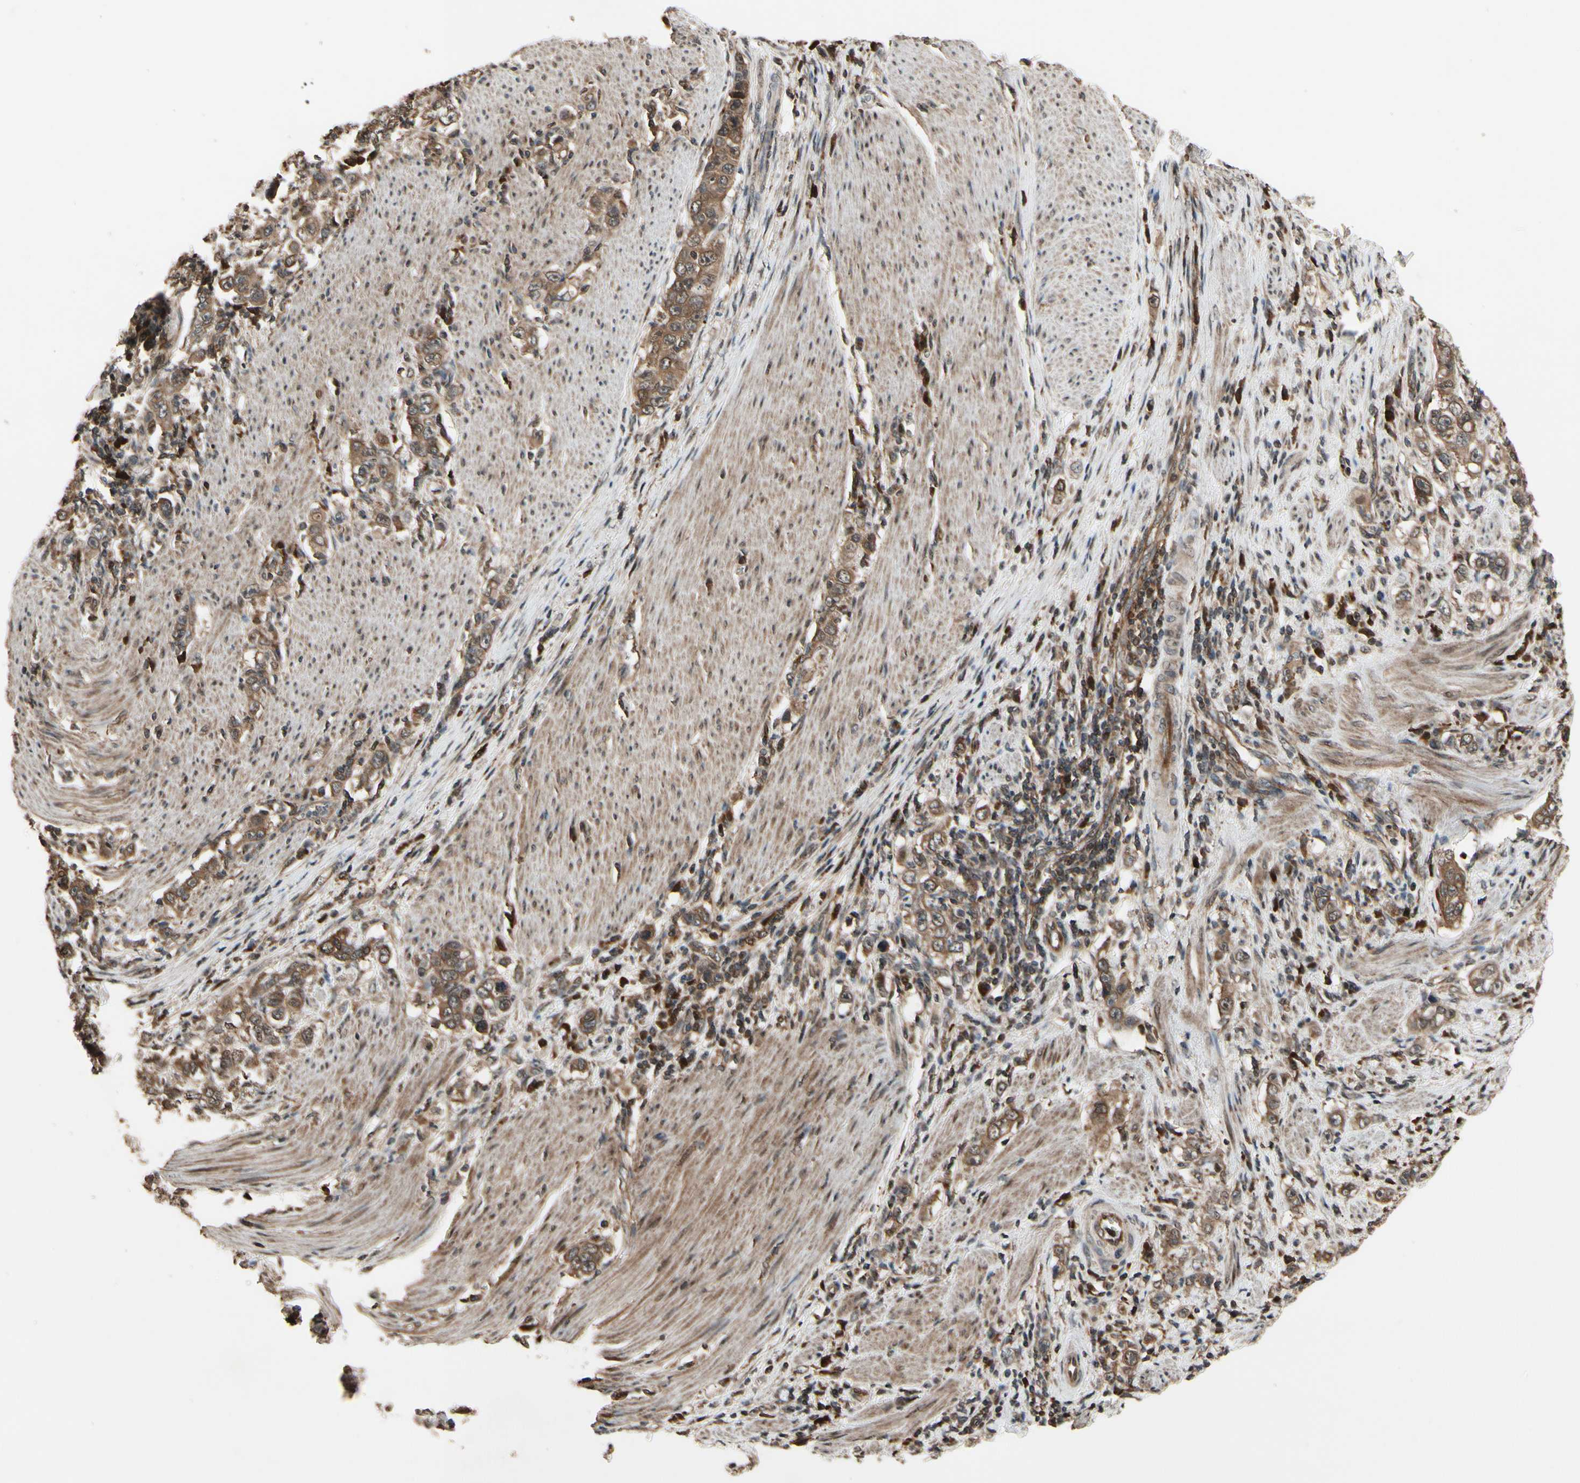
{"staining": {"intensity": "weak", "quantity": "25%-75%", "location": "cytoplasmic/membranous"}, "tissue": "stomach cancer", "cell_type": "Tumor cells", "image_type": "cancer", "snomed": [{"axis": "morphology", "description": "Adenocarcinoma, NOS"}, {"axis": "topography", "description": "Stomach, lower"}], "caption": "A brown stain labels weak cytoplasmic/membranous expression of a protein in adenocarcinoma (stomach) tumor cells. (brown staining indicates protein expression, while blue staining denotes nuclei).", "gene": "CSF1R", "patient": {"sex": "female", "age": 72}}